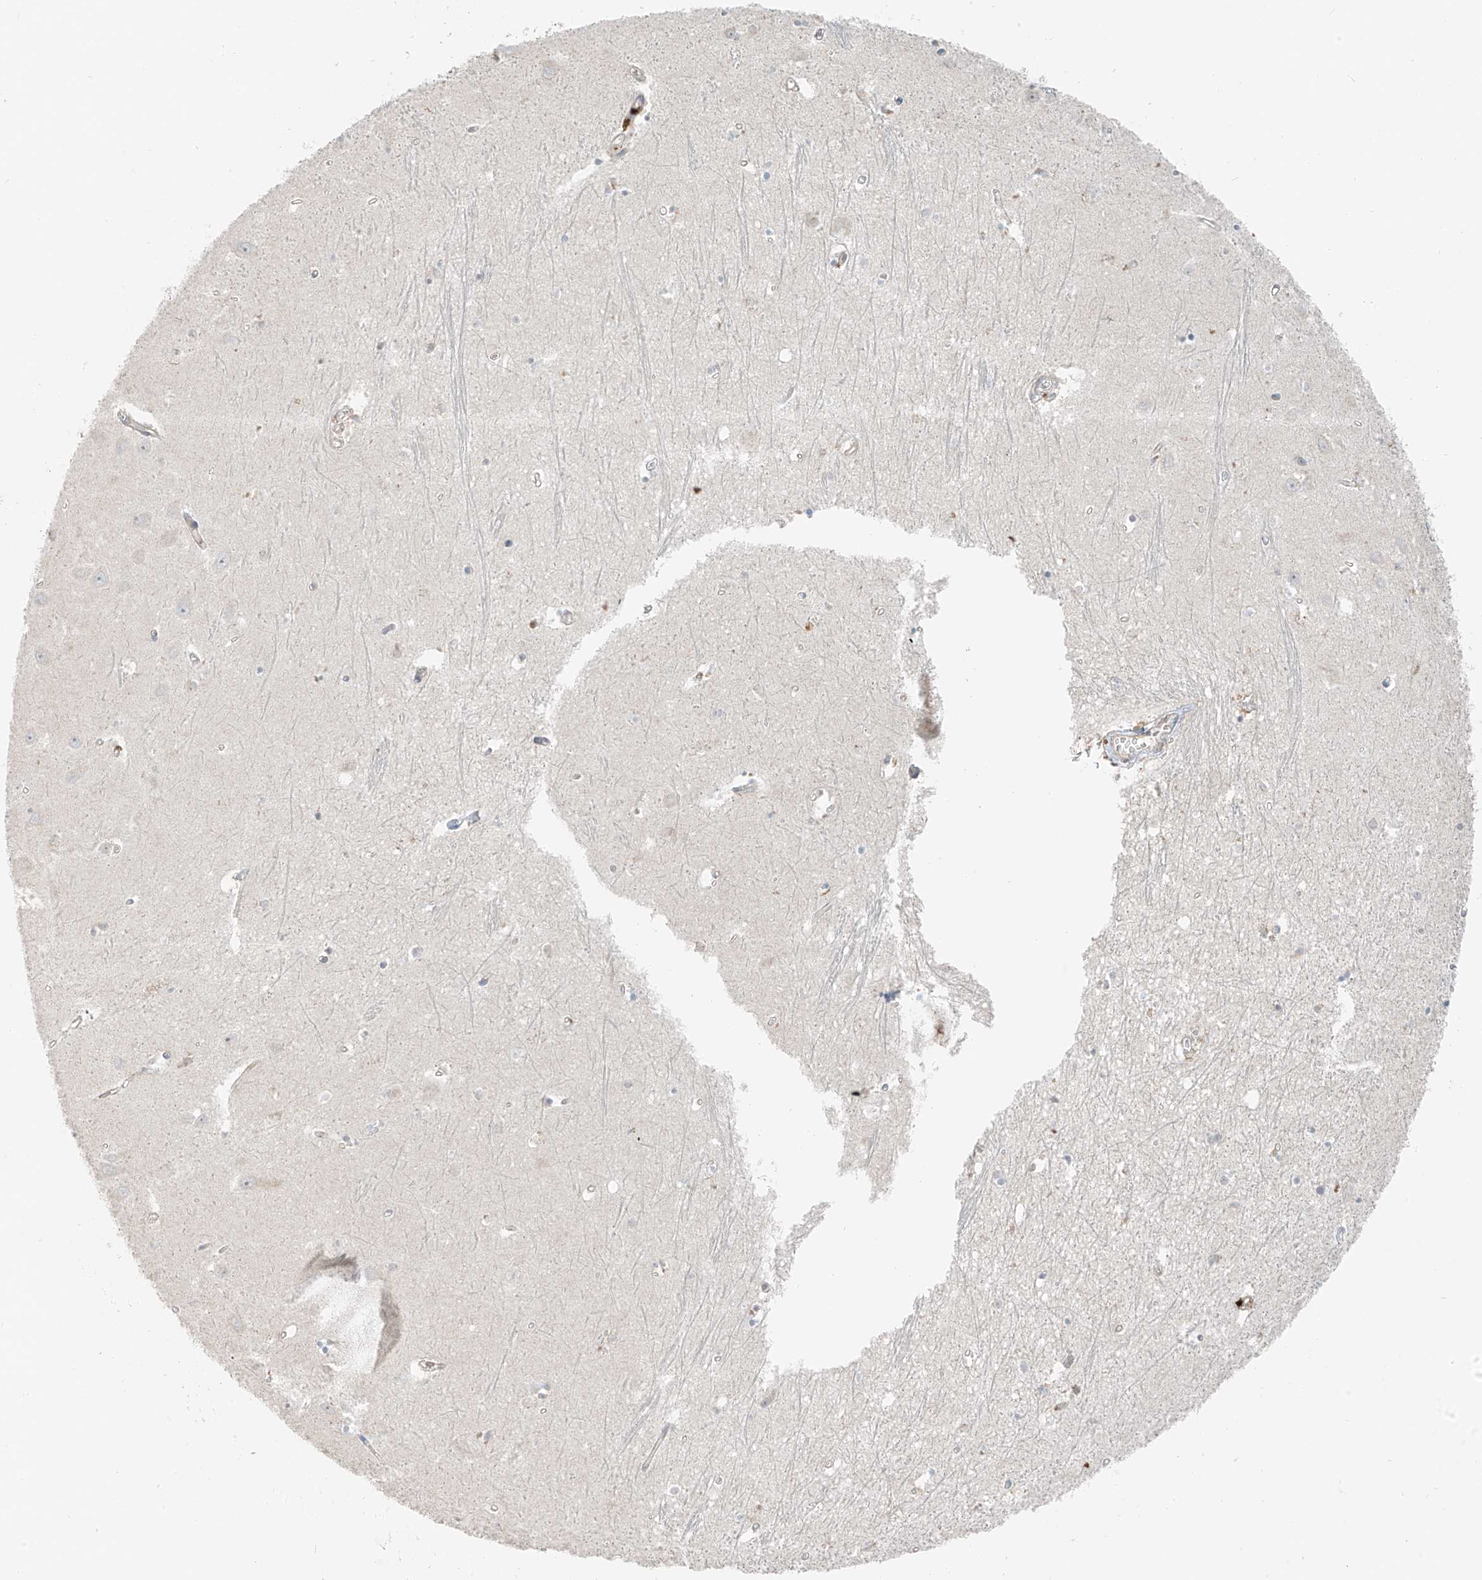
{"staining": {"intensity": "negative", "quantity": "none", "location": "none"}, "tissue": "hippocampus", "cell_type": "Glial cells", "image_type": "normal", "snomed": [{"axis": "morphology", "description": "Normal tissue, NOS"}, {"axis": "topography", "description": "Hippocampus"}], "caption": "Protein analysis of normal hippocampus displays no significant staining in glial cells. (DAB immunohistochemistry, high magnification).", "gene": "FSTL1", "patient": {"sex": "female", "age": 64}}